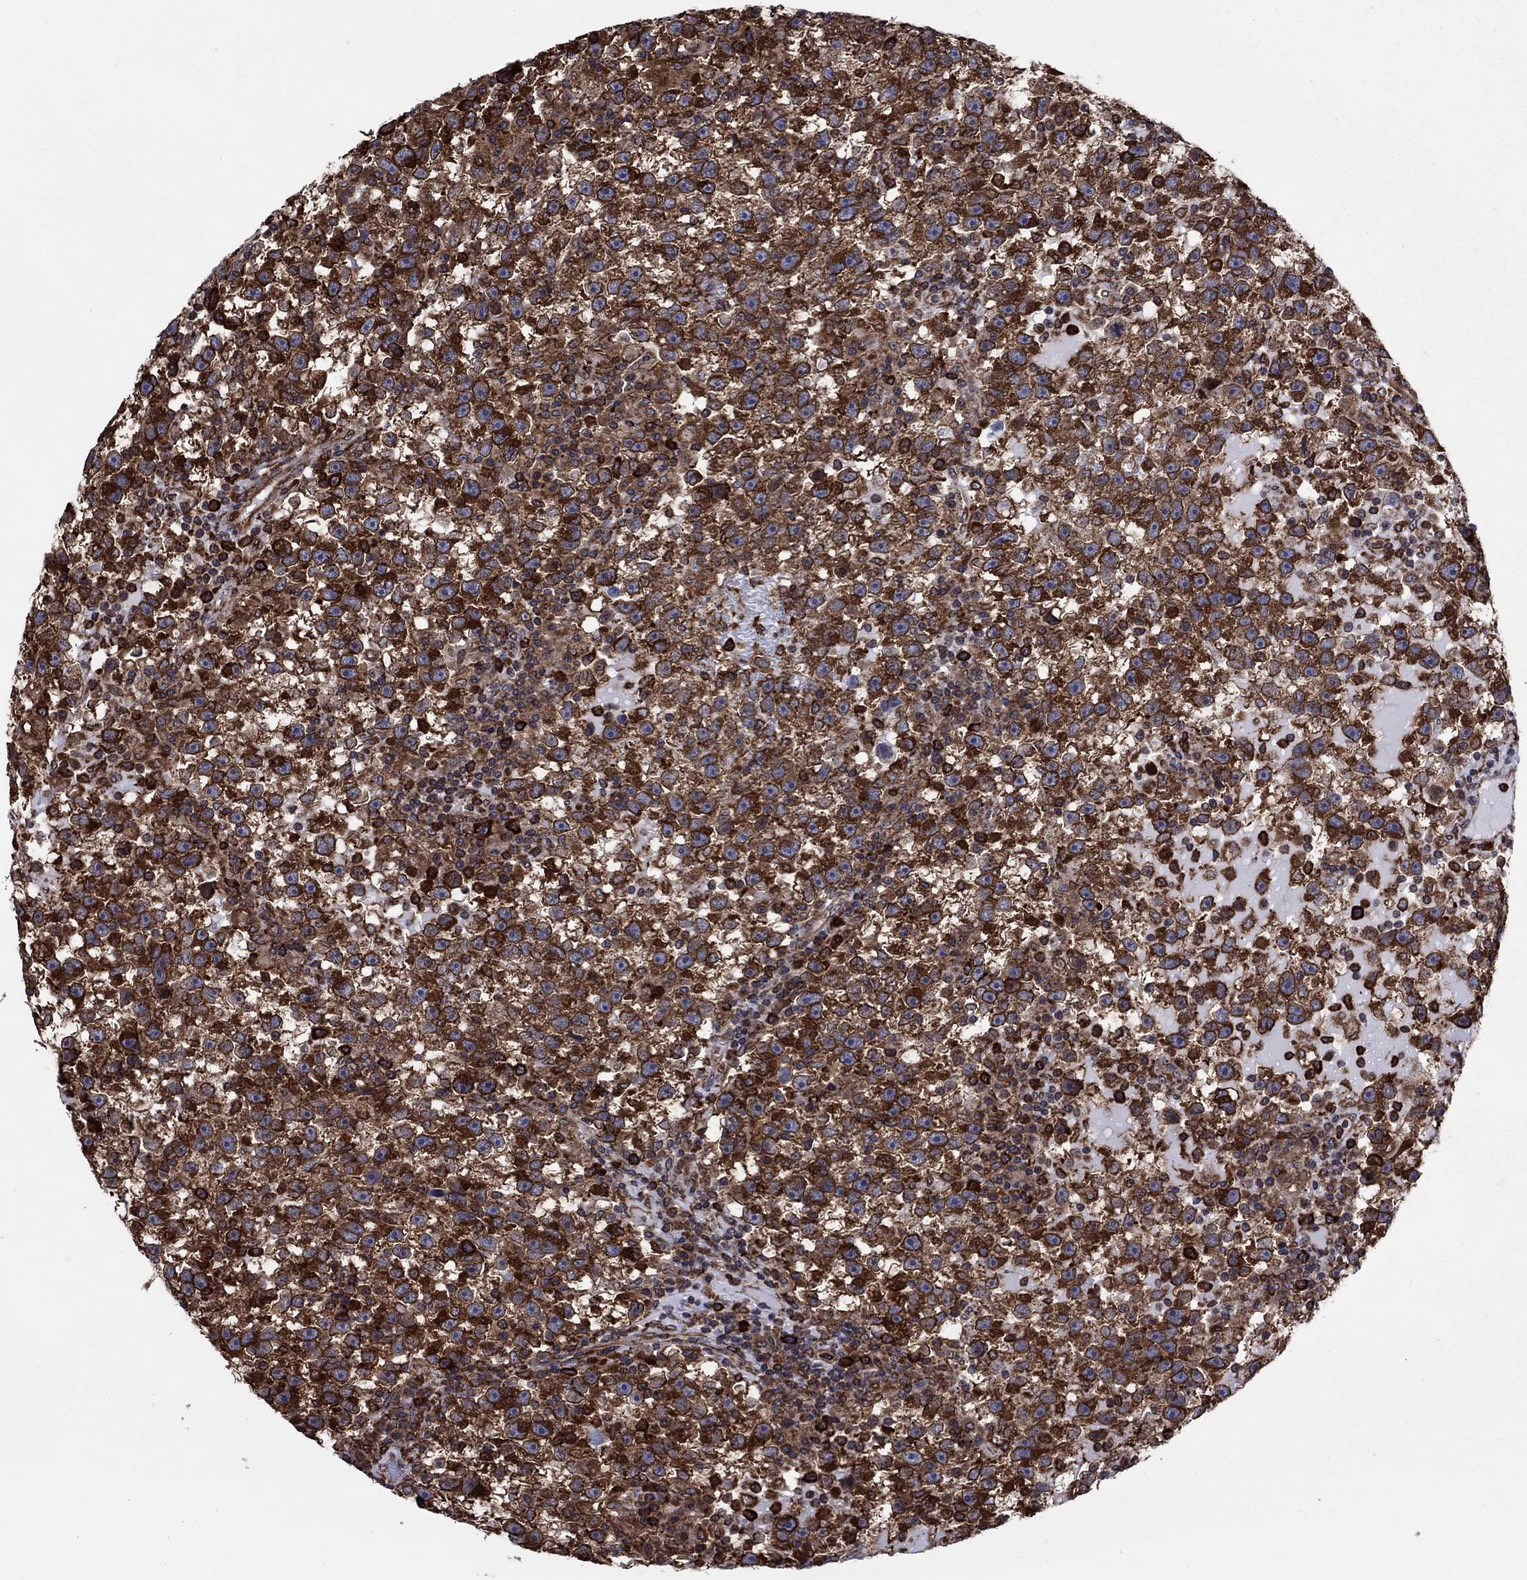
{"staining": {"intensity": "strong", "quantity": ">75%", "location": "cytoplasmic/membranous"}, "tissue": "testis cancer", "cell_type": "Tumor cells", "image_type": "cancer", "snomed": [{"axis": "morphology", "description": "Seminoma, NOS"}, {"axis": "topography", "description": "Testis"}], "caption": "IHC (DAB (3,3'-diaminobenzidine)) staining of testis seminoma exhibits strong cytoplasmic/membranous protein staining in approximately >75% of tumor cells. (DAB IHC with brightfield microscopy, high magnification).", "gene": "YBX1", "patient": {"sex": "male", "age": 47}}